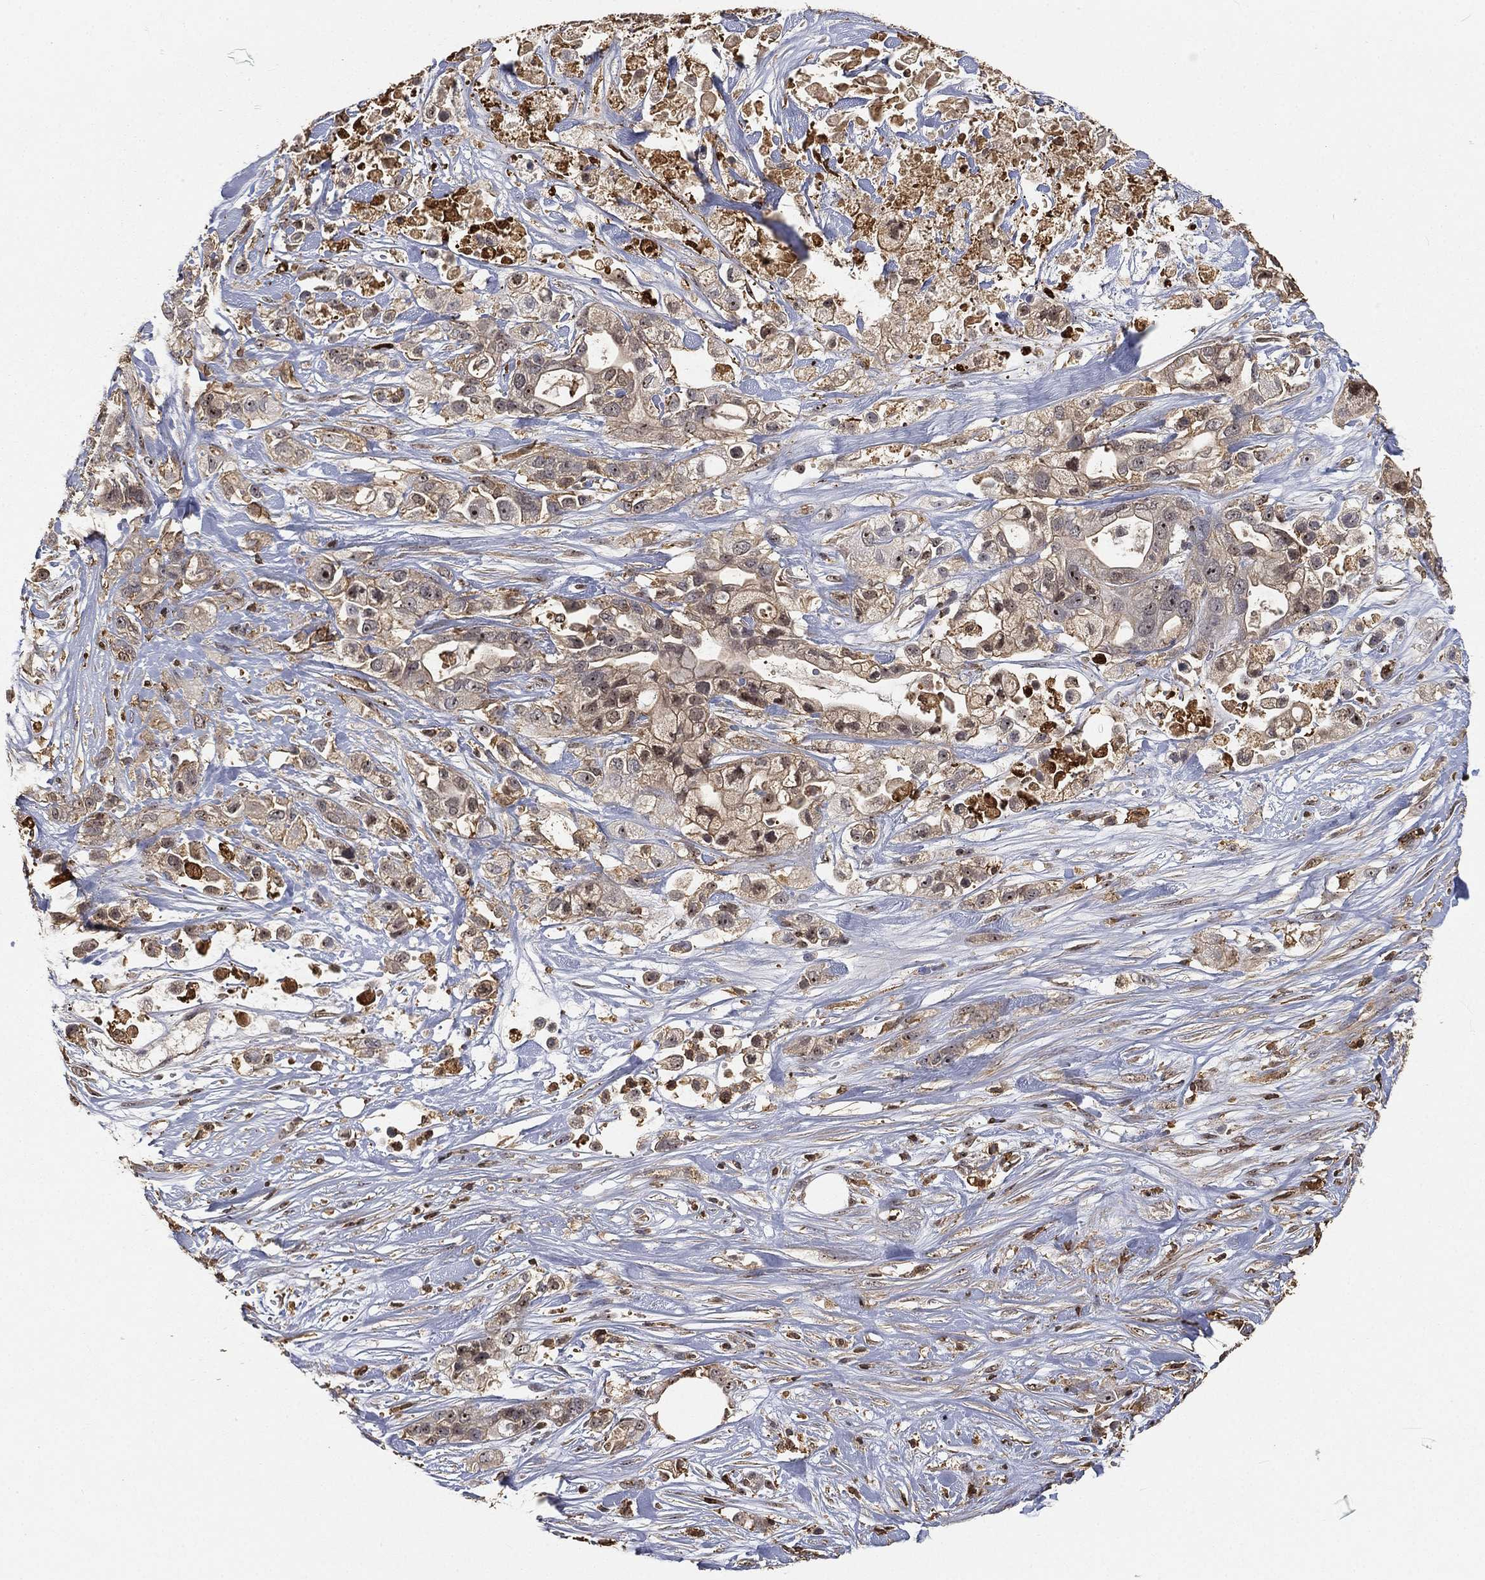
{"staining": {"intensity": "weak", "quantity": "<25%", "location": "cytoplasmic/membranous"}, "tissue": "pancreatic cancer", "cell_type": "Tumor cells", "image_type": "cancer", "snomed": [{"axis": "morphology", "description": "Adenocarcinoma, NOS"}, {"axis": "topography", "description": "Pancreas"}], "caption": "High magnification brightfield microscopy of adenocarcinoma (pancreatic) stained with DAB (brown) and counterstained with hematoxylin (blue): tumor cells show no significant expression.", "gene": "CRYL1", "patient": {"sex": "male", "age": 44}}